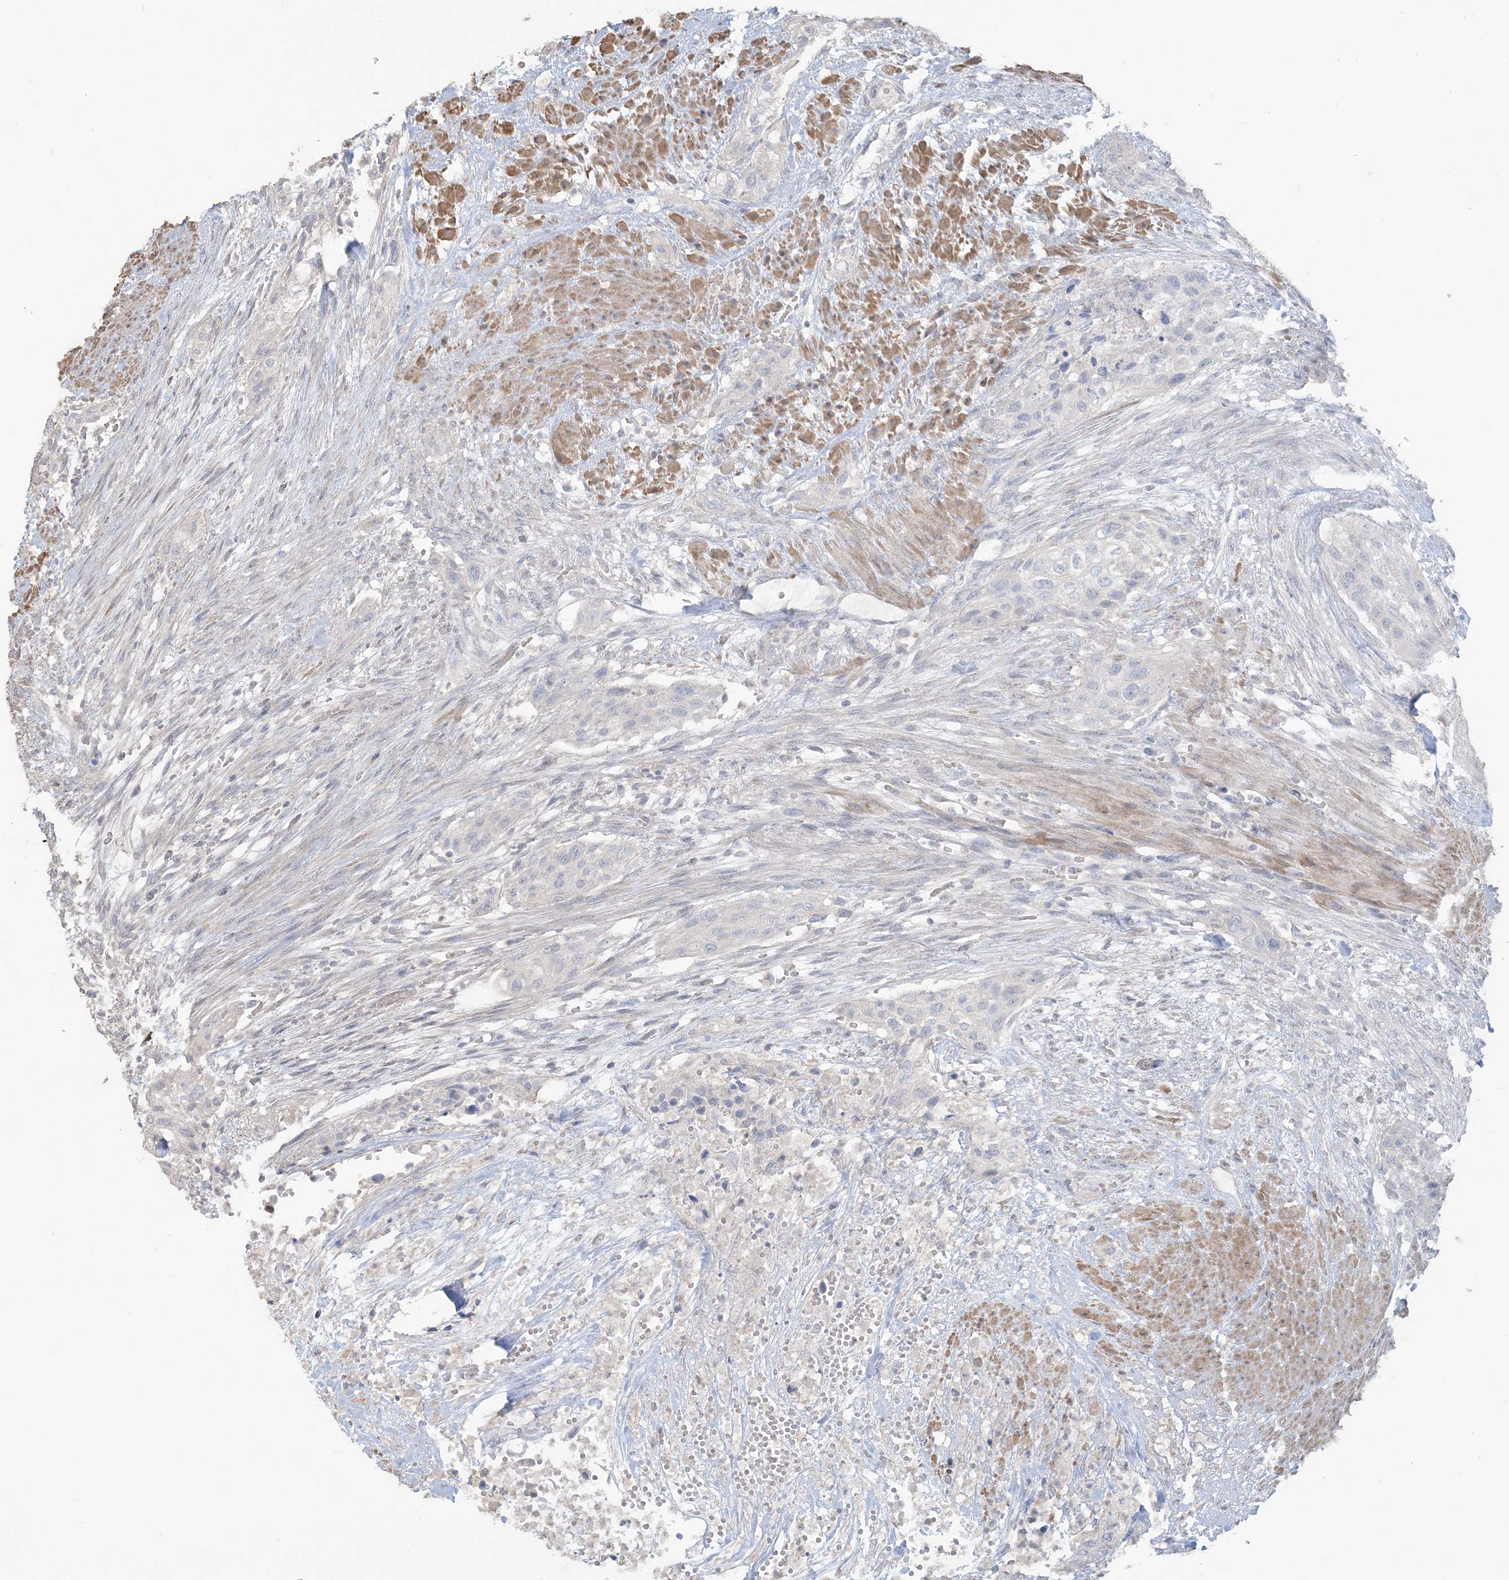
{"staining": {"intensity": "negative", "quantity": "none", "location": "none"}, "tissue": "urothelial cancer", "cell_type": "Tumor cells", "image_type": "cancer", "snomed": [{"axis": "morphology", "description": "Urothelial carcinoma, High grade"}, {"axis": "topography", "description": "Urinary bladder"}], "caption": "This is an IHC histopathology image of urothelial carcinoma (high-grade). There is no expression in tumor cells.", "gene": "NPHS2", "patient": {"sex": "male", "age": 35}}